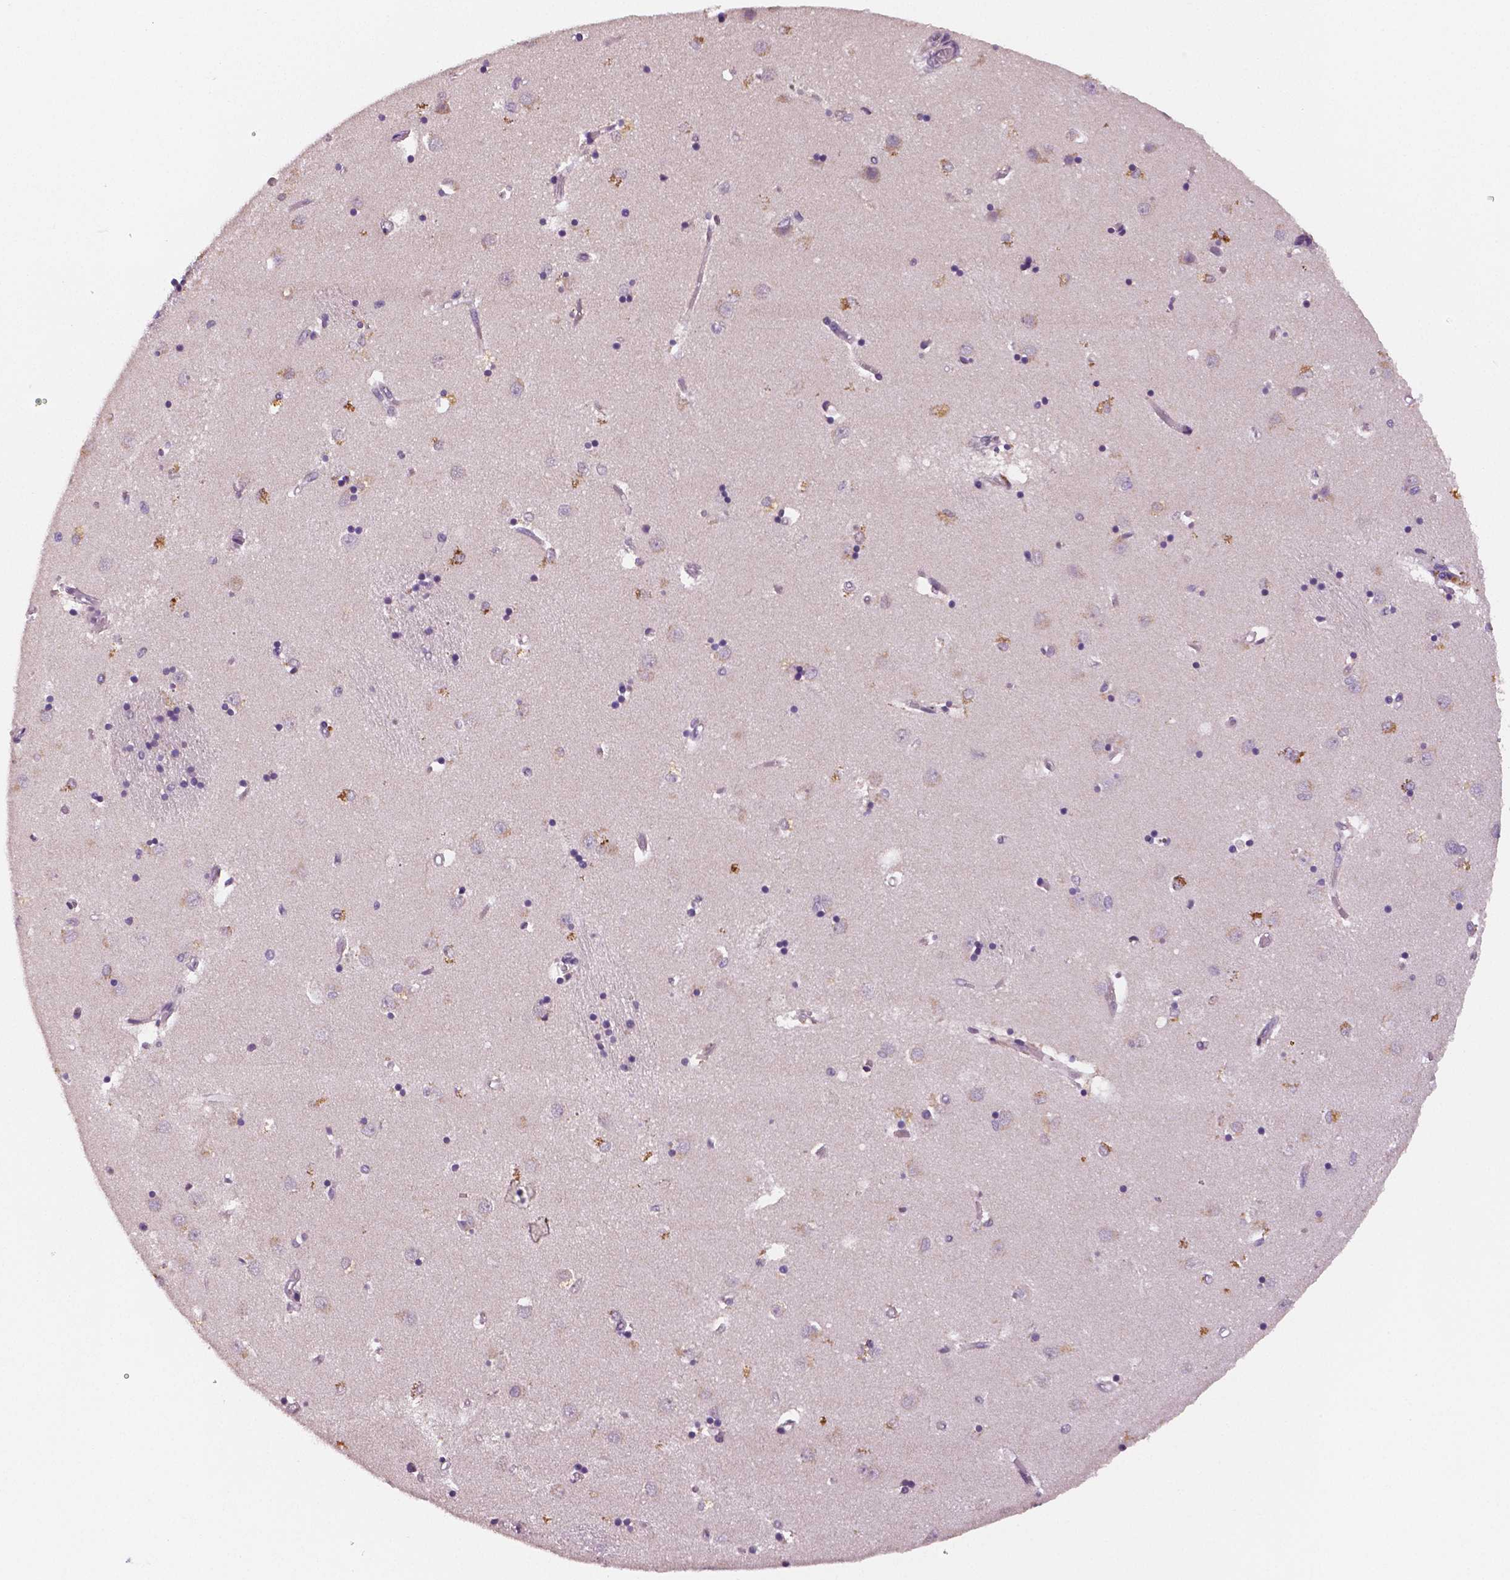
{"staining": {"intensity": "moderate", "quantity": "<25%", "location": "cytoplasmic/membranous"}, "tissue": "caudate", "cell_type": "Glial cells", "image_type": "normal", "snomed": [{"axis": "morphology", "description": "Normal tissue, NOS"}, {"axis": "topography", "description": "Lateral ventricle wall"}], "caption": "Protein expression analysis of normal human caudate reveals moderate cytoplasmic/membranous positivity in approximately <25% of glial cells. (IHC, brightfield microscopy, high magnification).", "gene": "STAT3", "patient": {"sex": "male", "age": 54}}